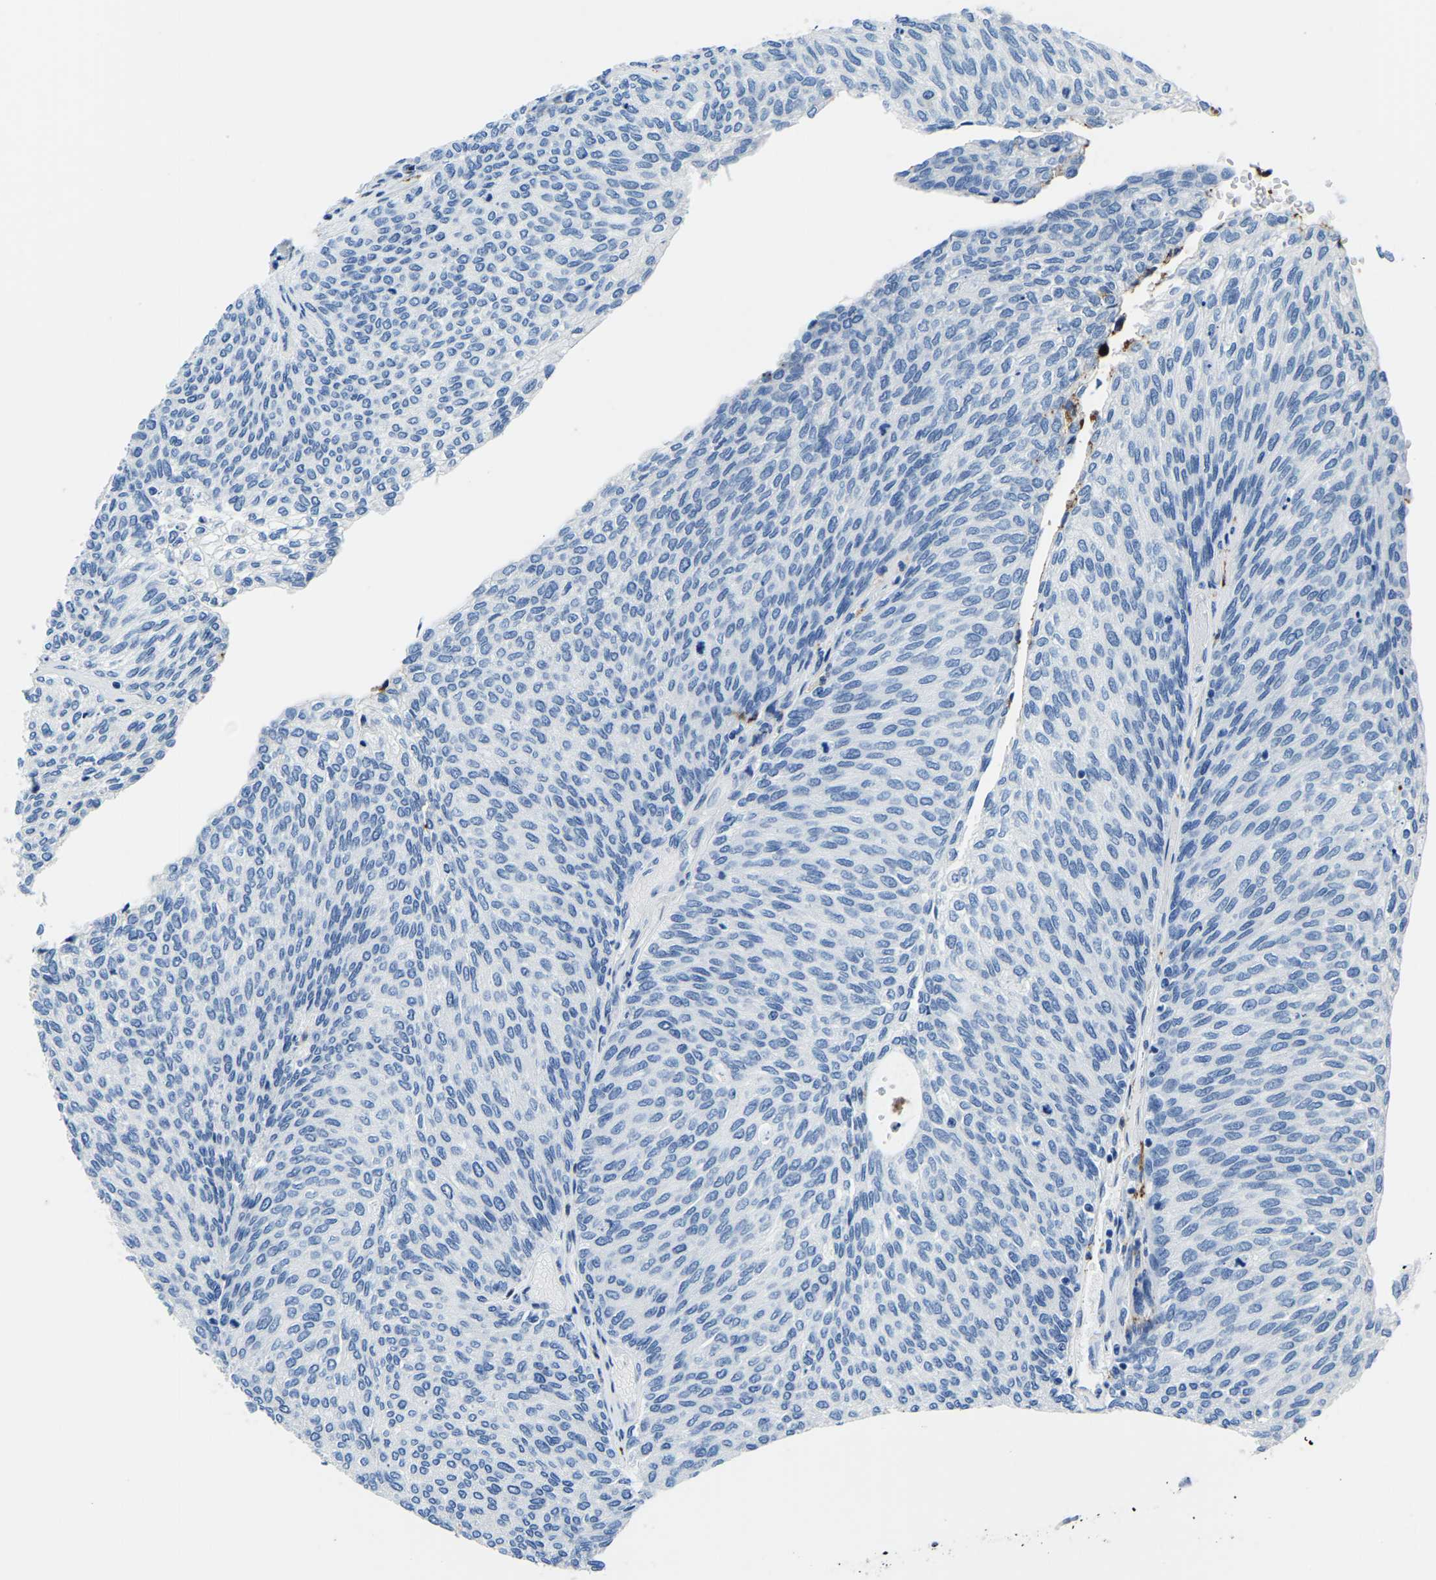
{"staining": {"intensity": "negative", "quantity": "none", "location": "none"}, "tissue": "urothelial cancer", "cell_type": "Tumor cells", "image_type": "cancer", "snomed": [{"axis": "morphology", "description": "Urothelial carcinoma, Low grade"}, {"axis": "topography", "description": "Urinary bladder"}], "caption": "An IHC photomicrograph of low-grade urothelial carcinoma is shown. There is no staining in tumor cells of low-grade urothelial carcinoma. (DAB immunohistochemistry, high magnification).", "gene": "MS4A3", "patient": {"sex": "female", "age": 79}}